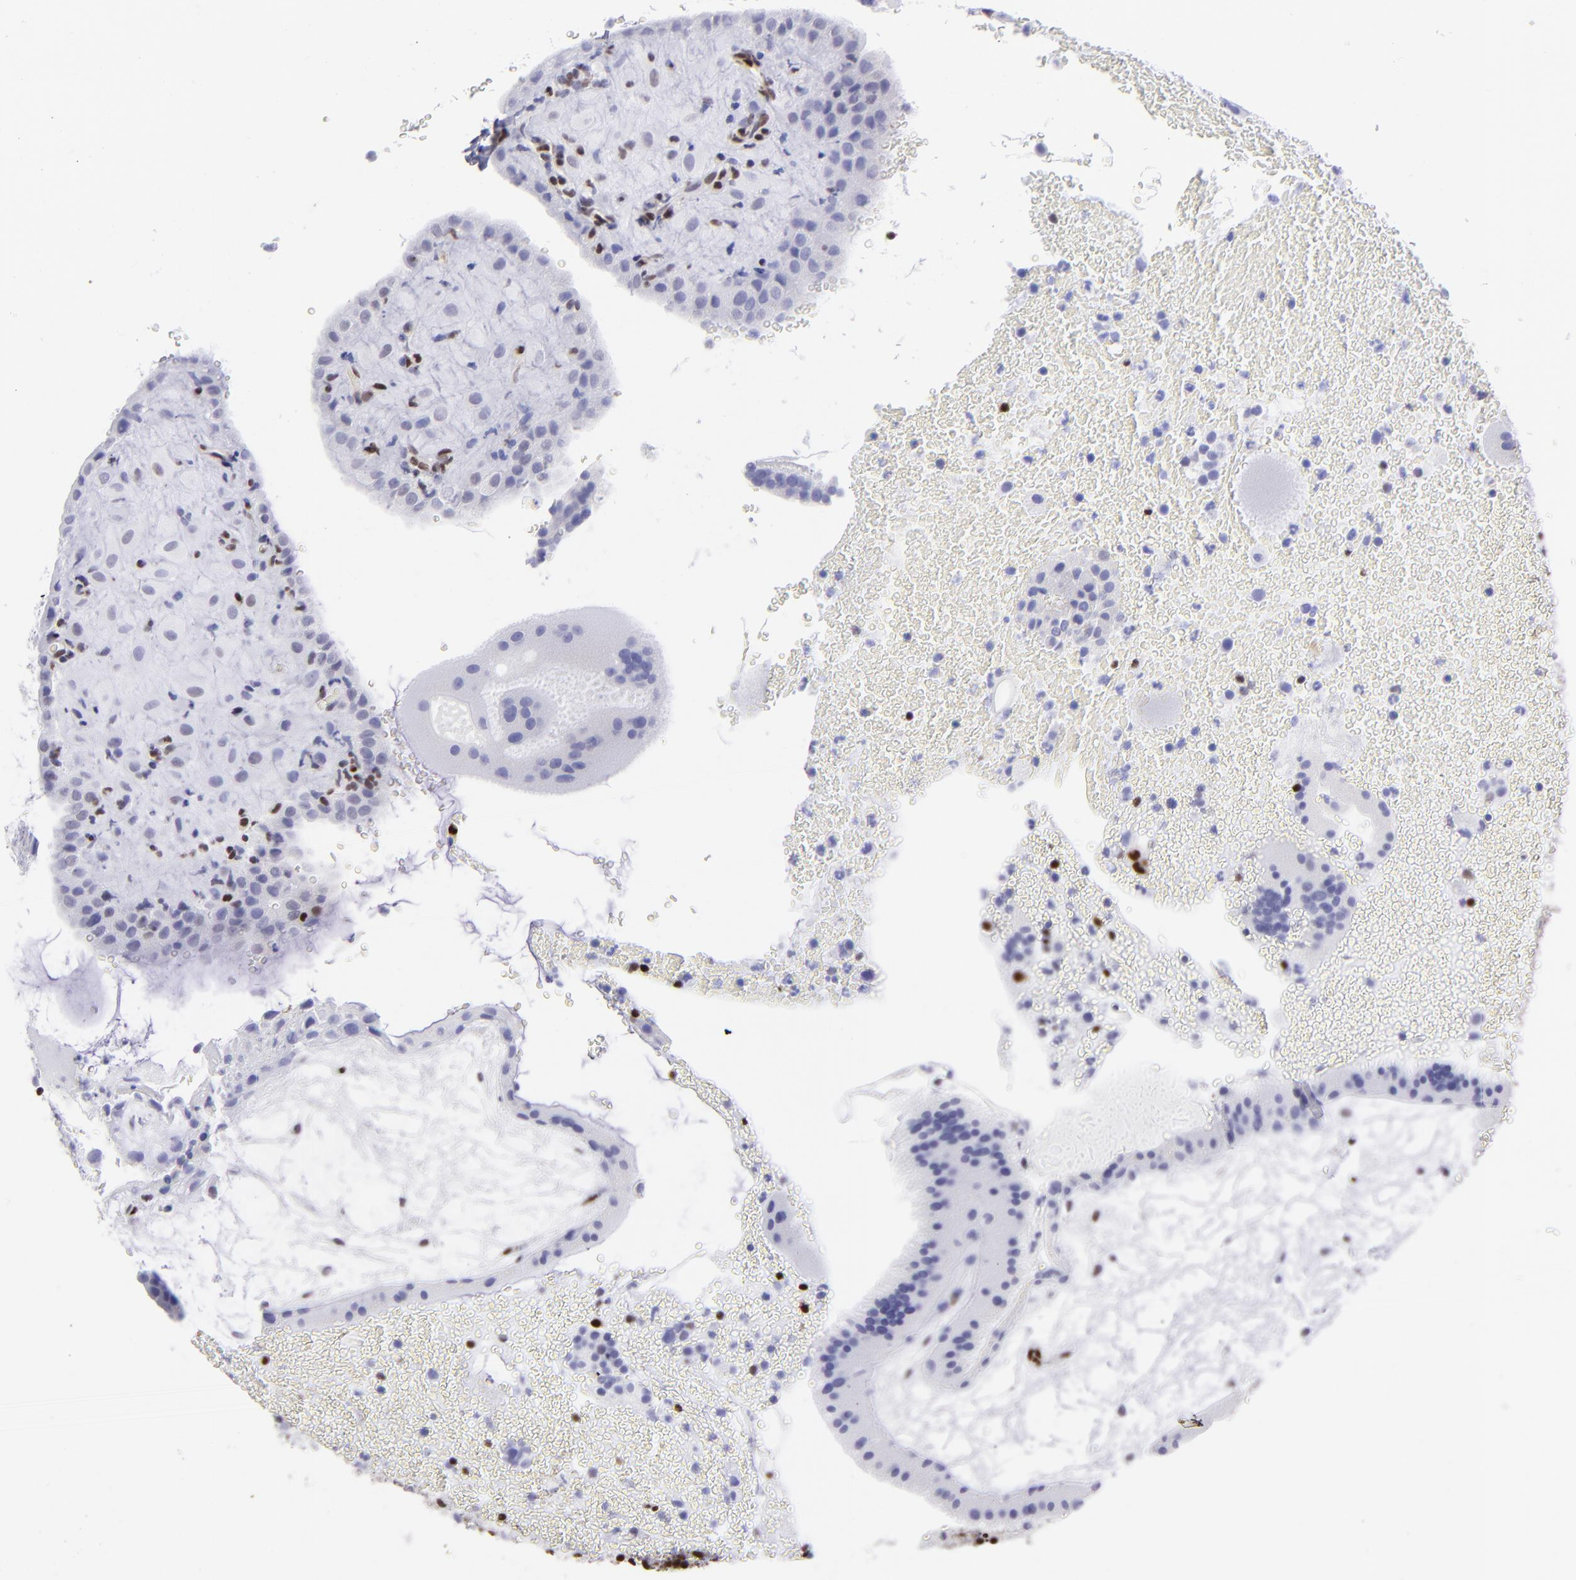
{"staining": {"intensity": "weak", "quantity": "<25%", "location": "nuclear"}, "tissue": "placenta", "cell_type": "Decidual cells", "image_type": "normal", "snomed": [{"axis": "morphology", "description": "Normal tissue, NOS"}, {"axis": "topography", "description": "Placenta"}], "caption": "Decidual cells show no significant positivity in normal placenta. Nuclei are stained in blue.", "gene": "ETS1", "patient": {"sex": "female", "age": 19}}